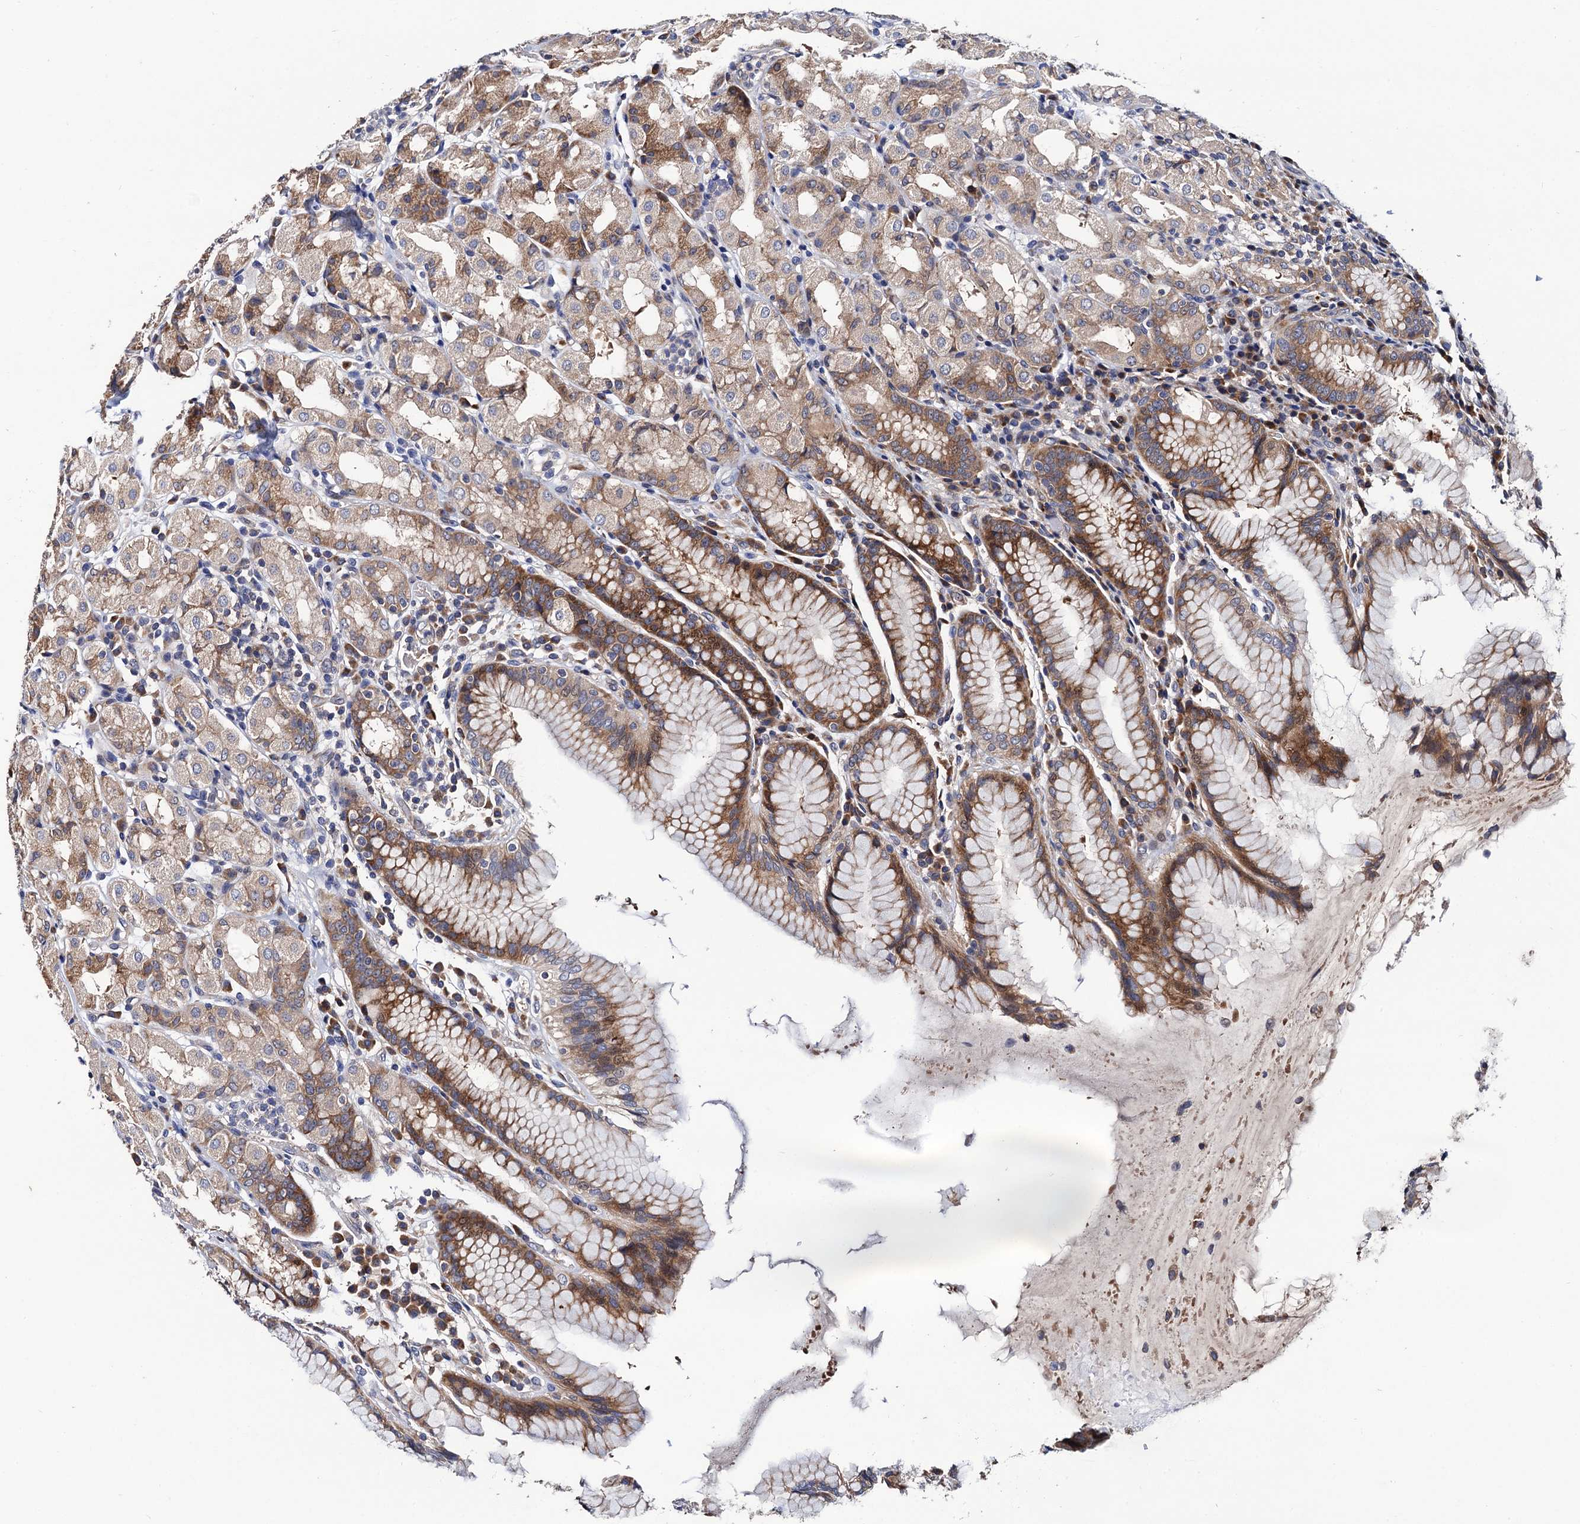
{"staining": {"intensity": "moderate", "quantity": ">75%", "location": "cytoplasmic/membranous"}, "tissue": "stomach", "cell_type": "Glandular cells", "image_type": "normal", "snomed": [{"axis": "morphology", "description": "Normal tissue, NOS"}, {"axis": "topography", "description": "Stomach, lower"}], "caption": "Stomach stained for a protein displays moderate cytoplasmic/membranous positivity in glandular cells. Nuclei are stained in blue.", "gene": "TRMT112", "patient": {"sex": "female", "age": 56}}